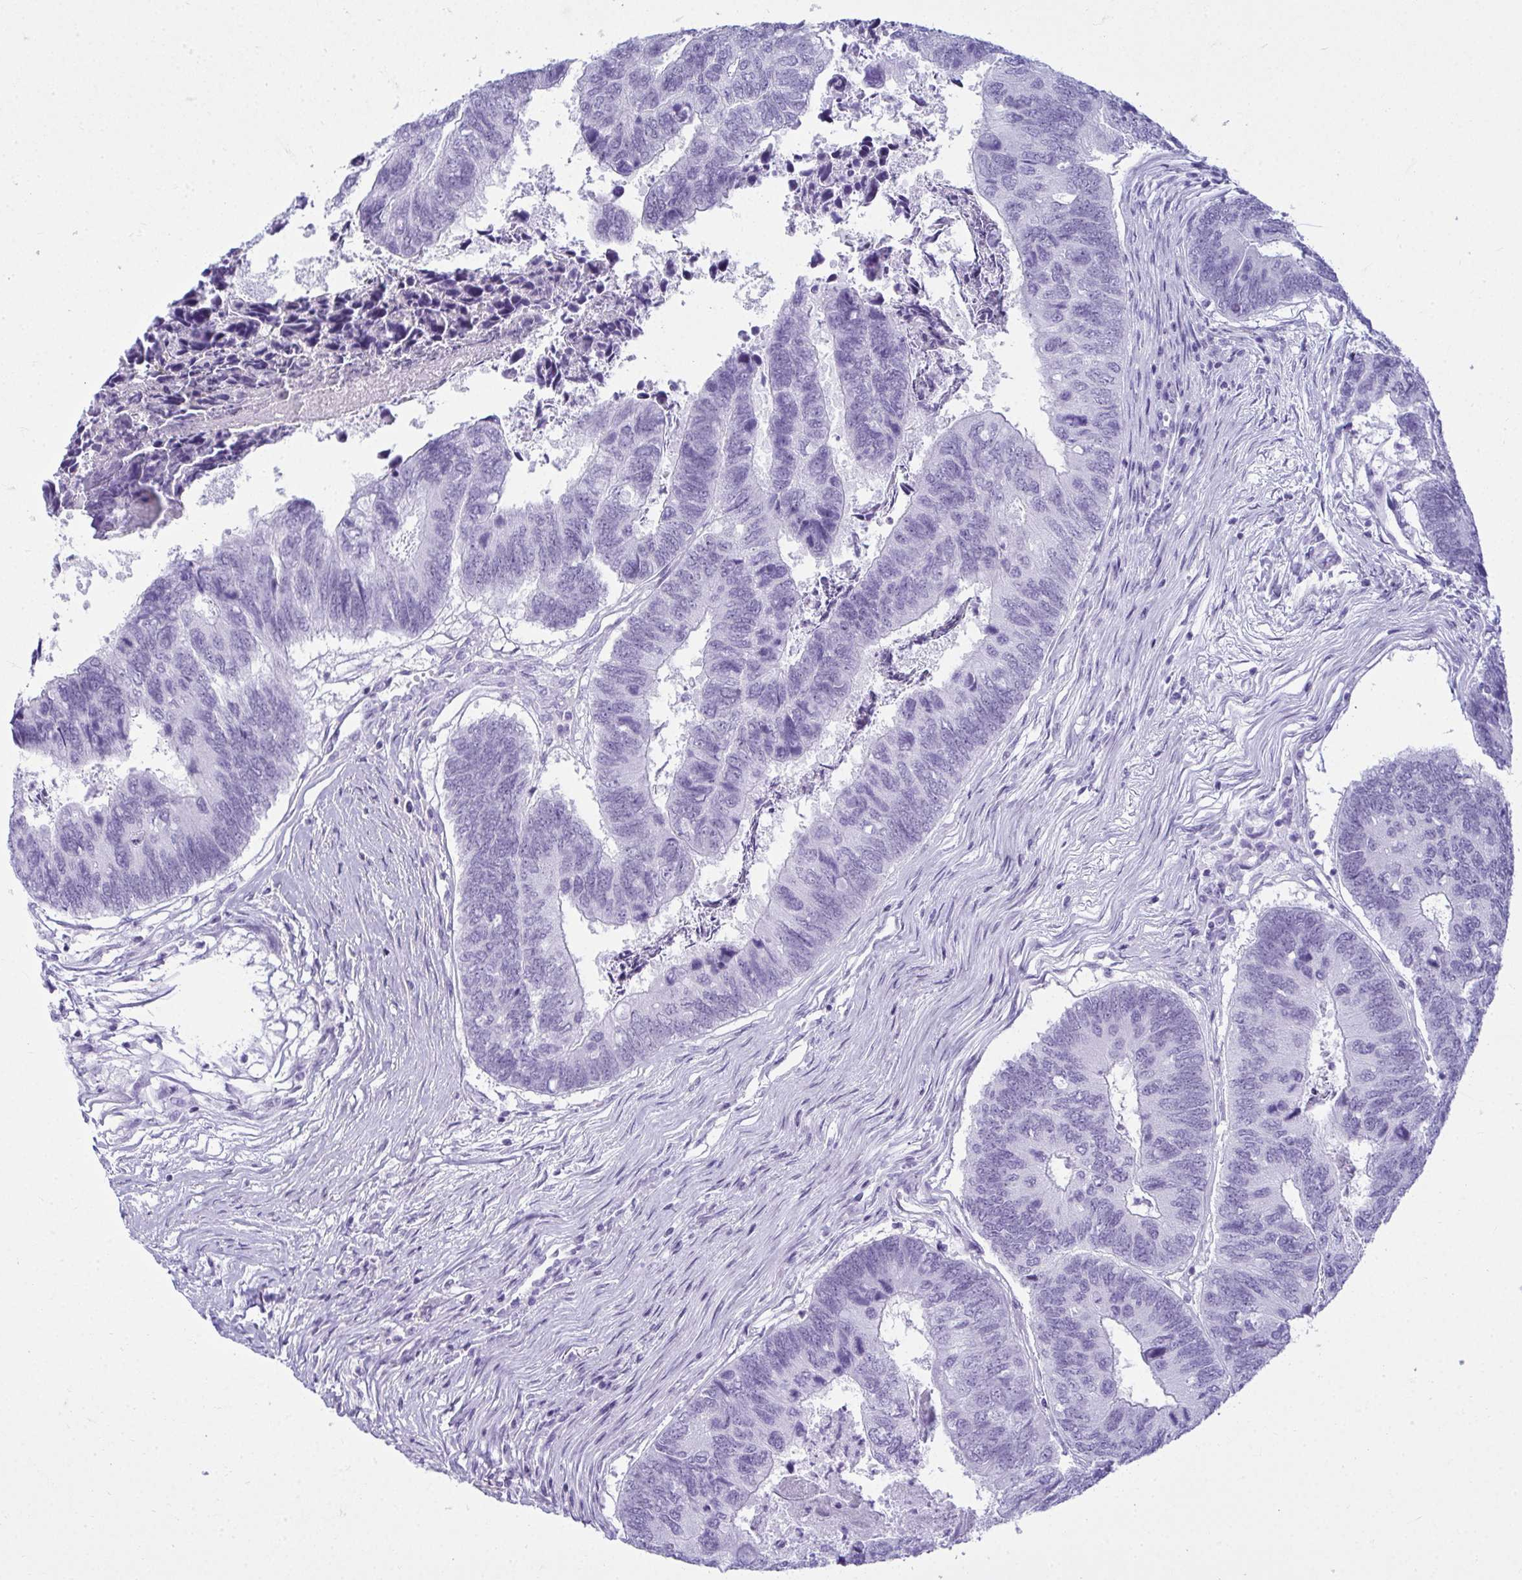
{"staining": {"intensity": "negative", "quantity": "none", "location": "none"}, "tissue": "colorectal cancer", "cell_type": "Tumor cells", "image_type": "cancer", "snomed": [{"axis": "morphology", "description": "Adenocarcinoma, NOS"}, {"axis": "topography", "description": "Colon"}], "caption": "High power microscopy image of an IHC image of adenocarcinoma (colorectal), revealing no significant staining in tumor cells. (Stains: DAB immunohistochemistry (IHC) with hematoxylin counter stain, Microscopy: brightfield microscopy at high magnification).", "gene": "CLGN", "patient": {"sex": "female", "age": 67}}